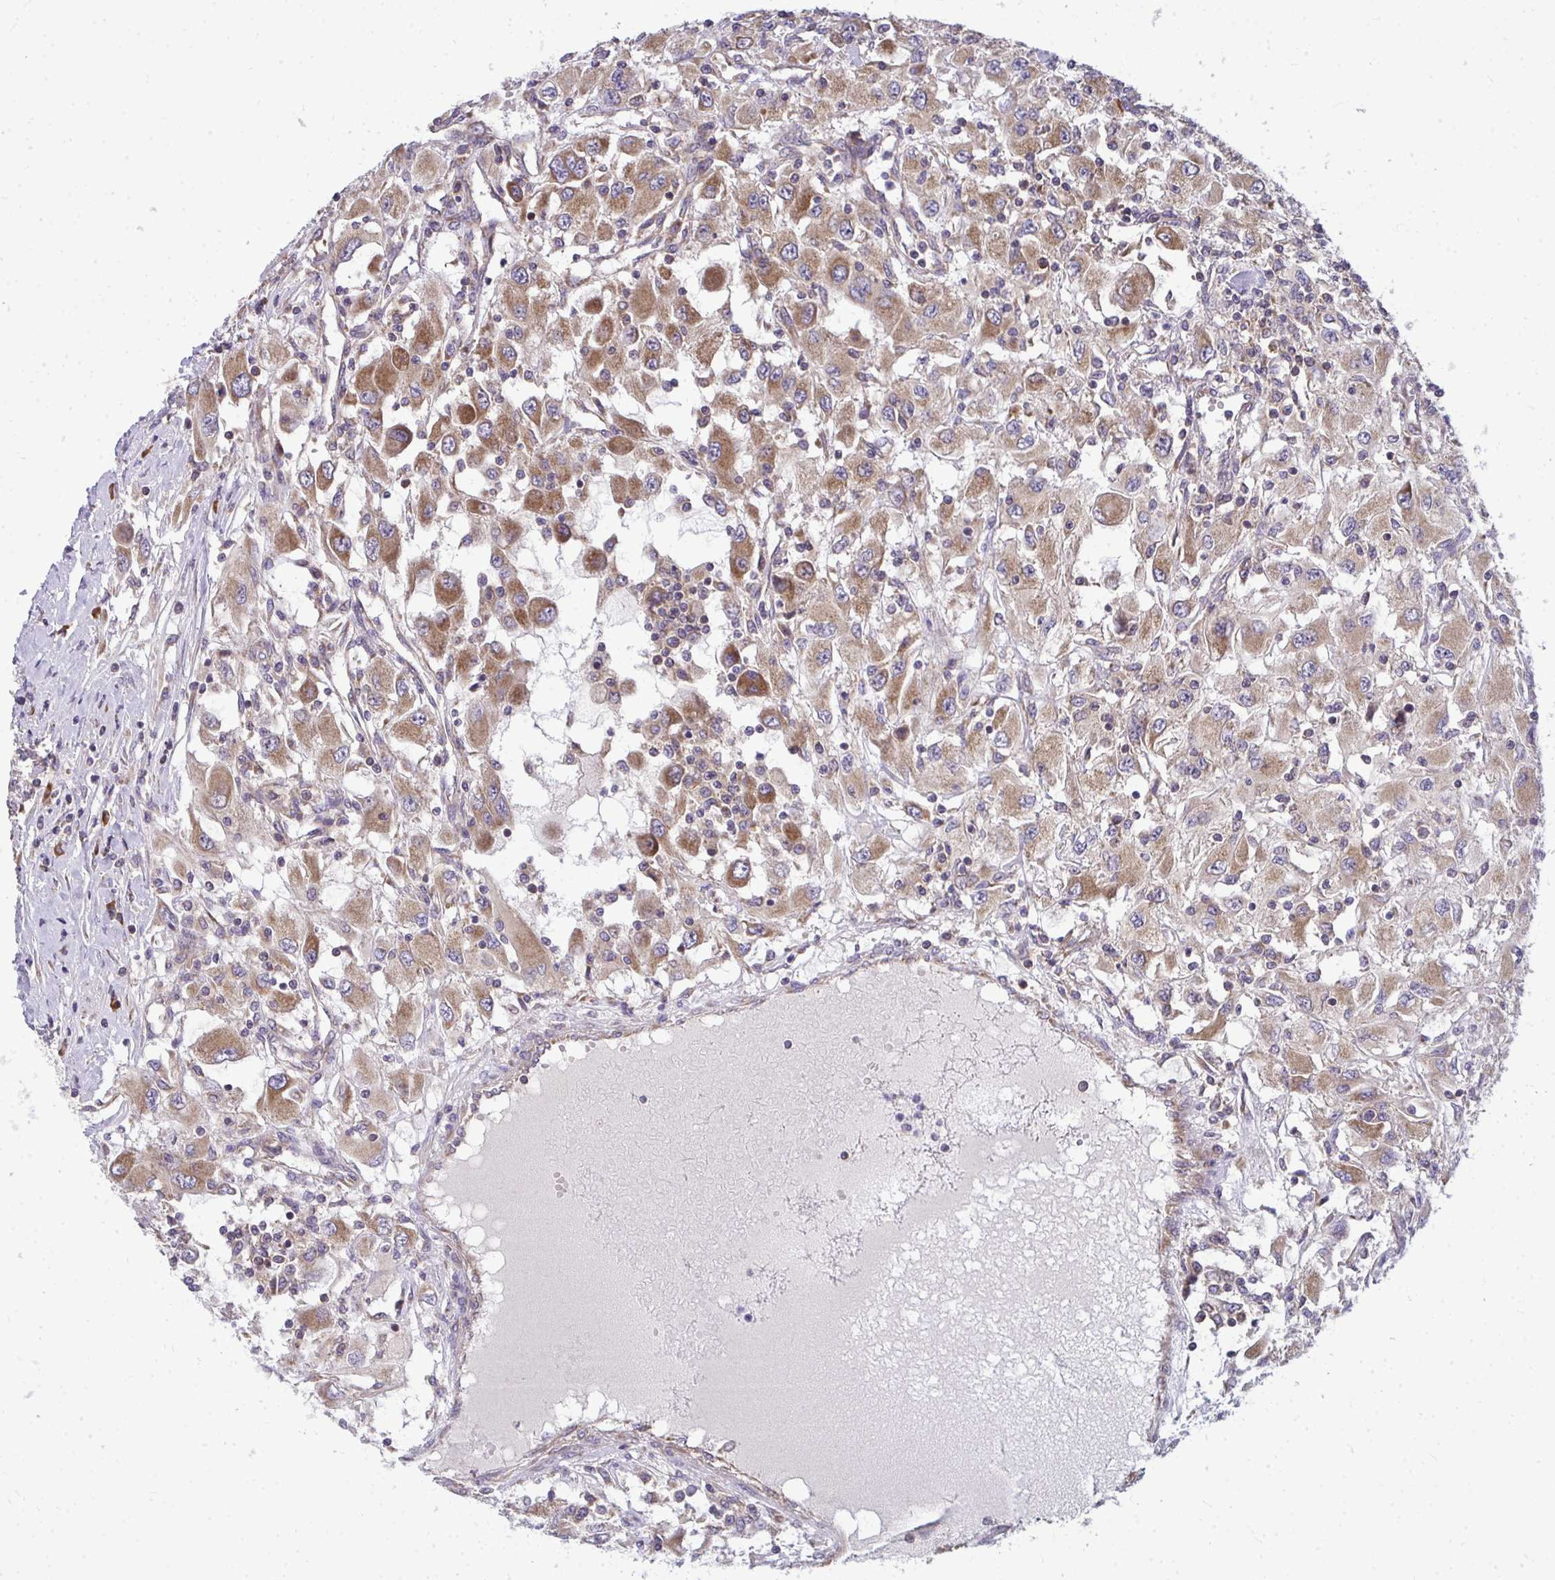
{"staining": {"intensity": "moderate", "quantity": ">75%", "location": "cytoplasmic/membranous"}, "tissue": "renal cancer", "cell_type": "Tumor cells", "image_type": "cancer", "snomed": [{"axis": "morphology", "description": "Adenocarcinoma, NOS"}, {"axis": "topography", "description": "Kidney"}], "caption": "Immunohistochemical staining of human adenocarcinoma (renal) displays moderate cytoplasmic/membranous protein expression in about >75% of tumor cells.", "gene": "RPLP2", "patient": {"sex": "female", "age": 67}}